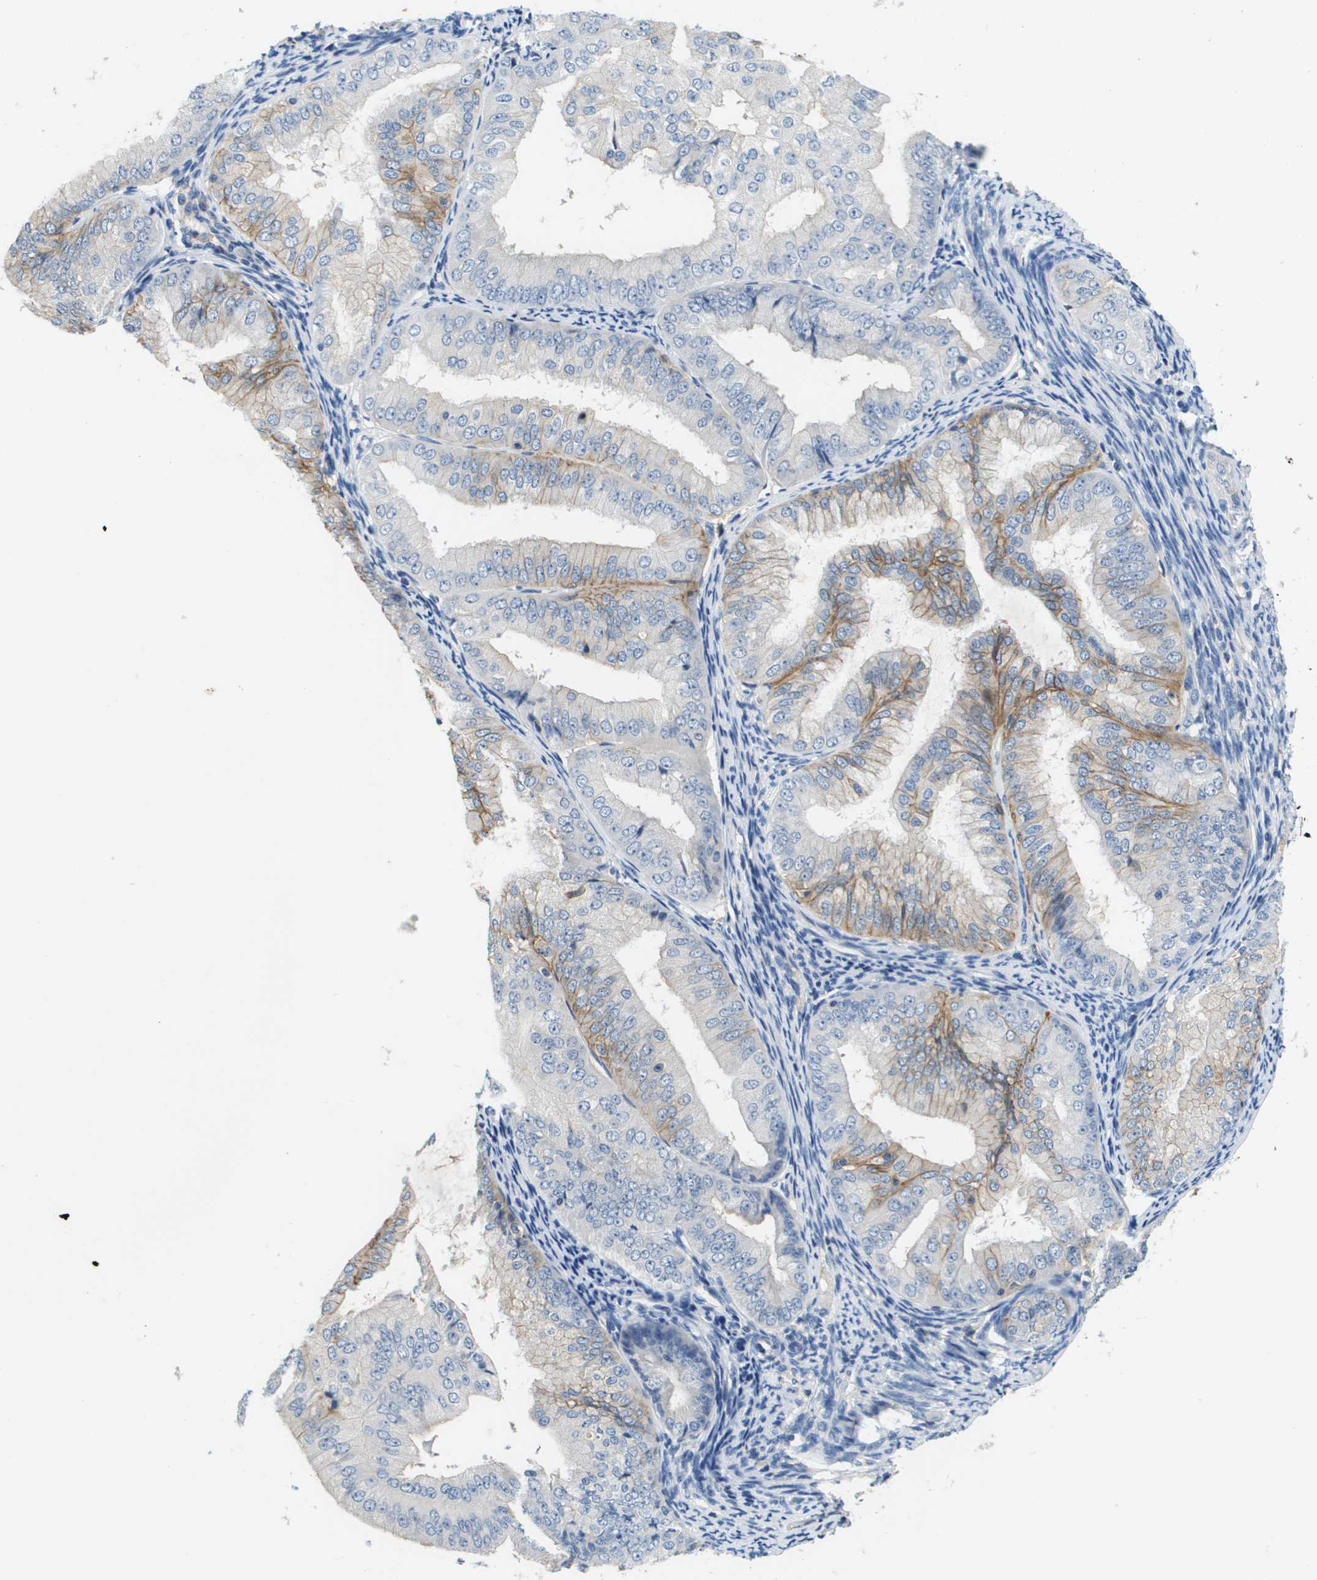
{"staining": {"intensity": "moderate", "quantity": "25%-75%", "location": "cytoplasmic/membranous"}, "tissue": "endometrial cancer", "cell_type": "Tumor cells", "image_type": "cancer", "snomed": [{"axis": "morphology", "description": "Adenocarcinoma, NOS"}, {"axis": "topography", "description": "Endometrium"}], "caption": "The micrograph displays a brown stain indicating the presence of a protein in the cytoplasmic/membranous of tumor cells in endometrial cancer.", "gene": "SLC16A3", "patient": {"sex": "female", "age": 63}}